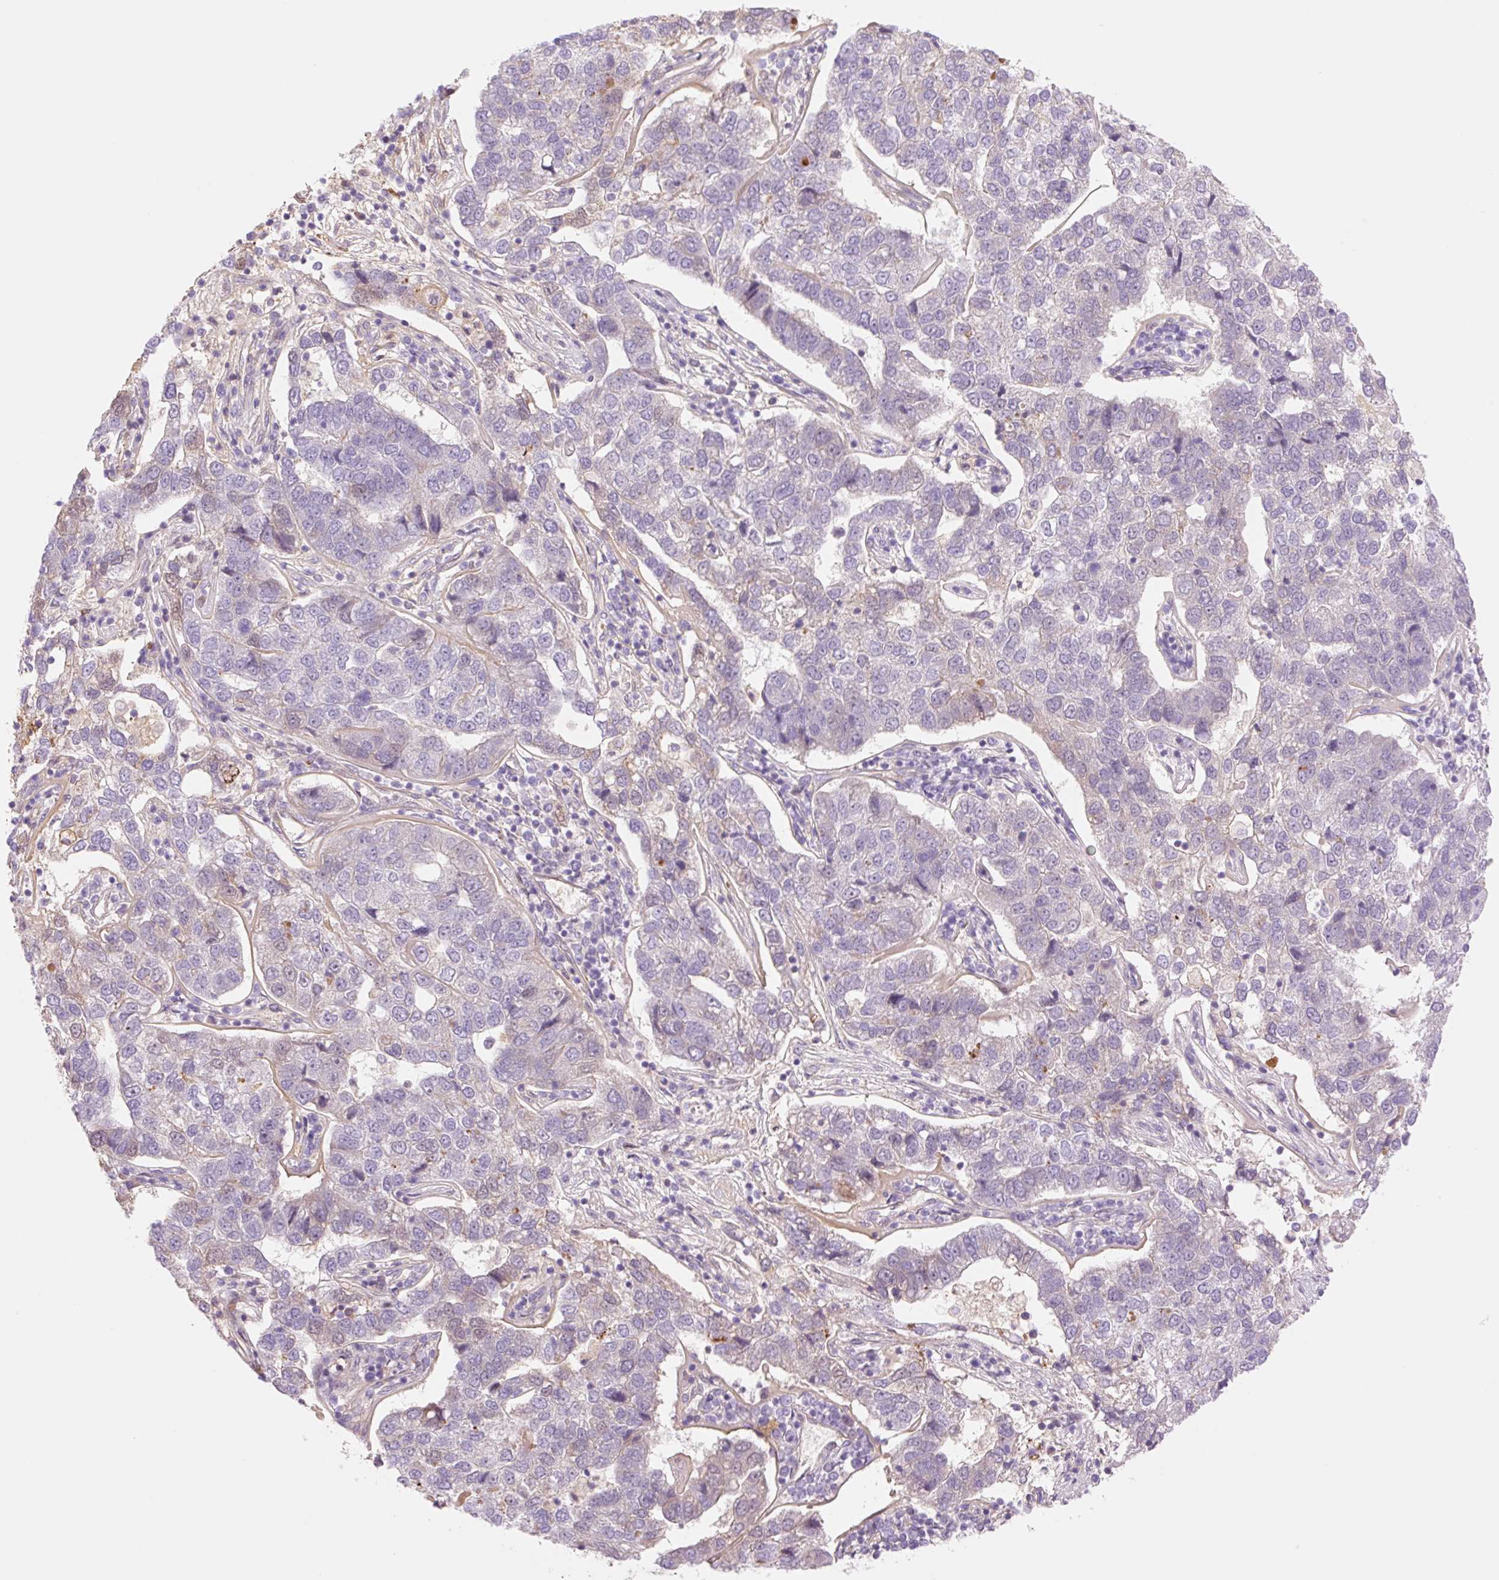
{"staining": {"intensity": "negative", "quantity": "none", "location": "none"}, "tissue": "pancreatic cancer", "cell_type": "Tumor cells", "image_type": "cancer", "snomed": [{"axis": "morphology", "description": "Adenocarcinoma, NOS"}, {"axis": "topography", "description": "Pancreas"}], "caption": "A photomicrograph of human adenocarcinoma (pancreatic) is negative for staining in tumor cells.", "gene": "HEBP1", "patient": {"sex": "female", "age": 61}}